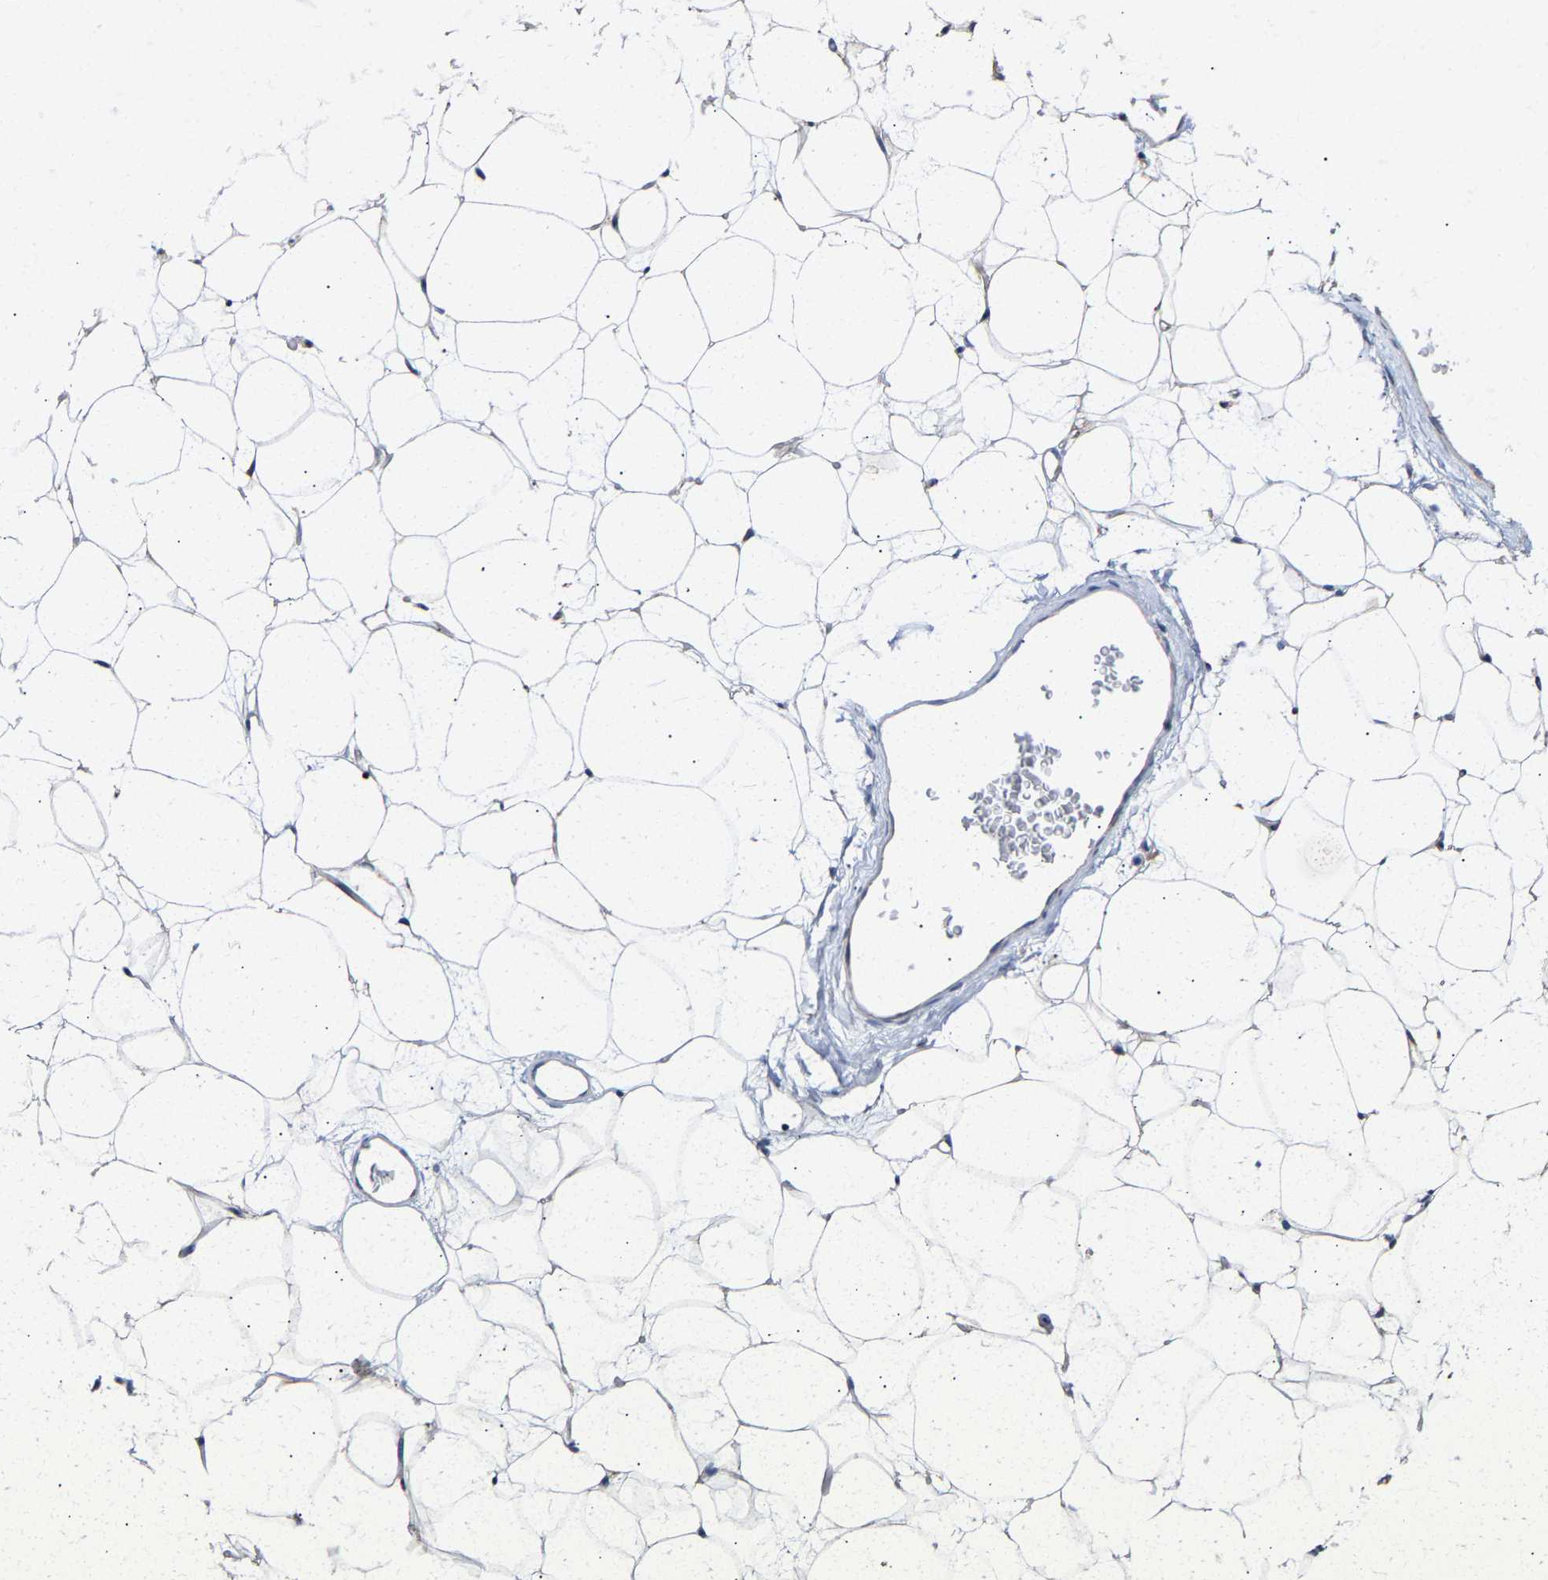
{"staining": {"intensity": "moderate", "quantity": "<25%", "location": "cytoplasmic/membranous"}, "tissue": "adipose tissue", "cell_type": "Adipocytes", "image_type": "normal", "snomed": [{"axis": "morphology", "description": "Normal tissue, NOS"}, {"axis": "topography", "description": "Breast"}, {"axis": "topography", "description": "Soft tissue"}], "caption": "Immunohistochemical staining of benign human adipose tissue demonstrates moderate cytoplasmic/membranous protein positivity in about <25% of adipocytes. (Stains: DAB in brown, nuclei in blue, Microscopy: brightfield microscopy at high magnification).", "gene": "PPP1R15A", "patient": {"sex": "female", "age": 75}}